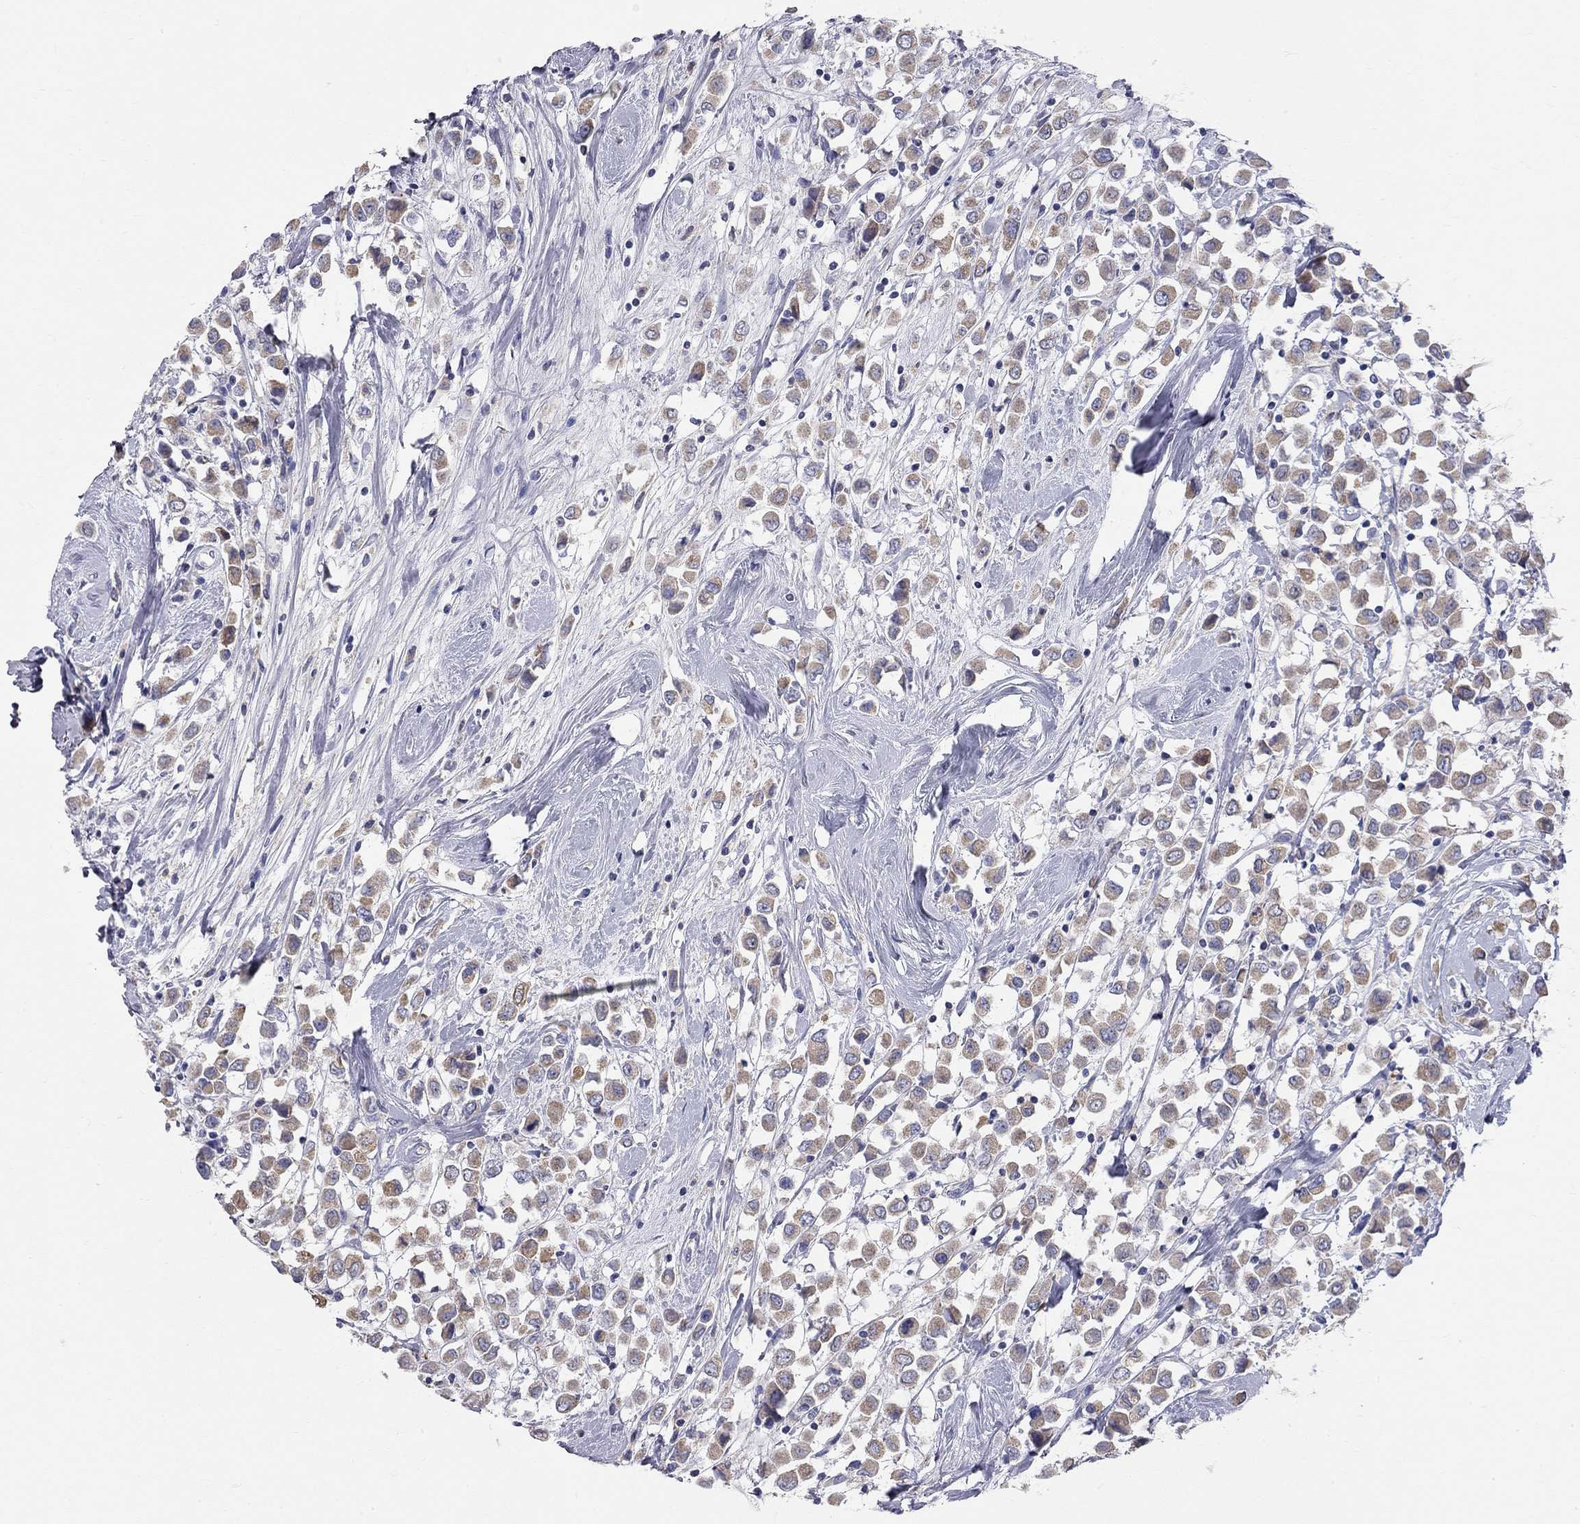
{"staining": {"intensity": "moderate", "quantity": ">75%", "location": "cytoplasmic/membranous"}, "tissue": "breast cancer", "cell_type": "Tumor cells", "image_type": "cancer", "snomed": [{"axis": "morphology", "description": "Duct carcinoma"}, {"axis": "topography", "description": "Breast"}], "caption": "Moderate cytoplasmic/membranous protein positivity is seen in approximately >75% of tumor cells in breast cancer.", "gene": "CFAP161", "patient": {"sex": "female", "age": 61}}